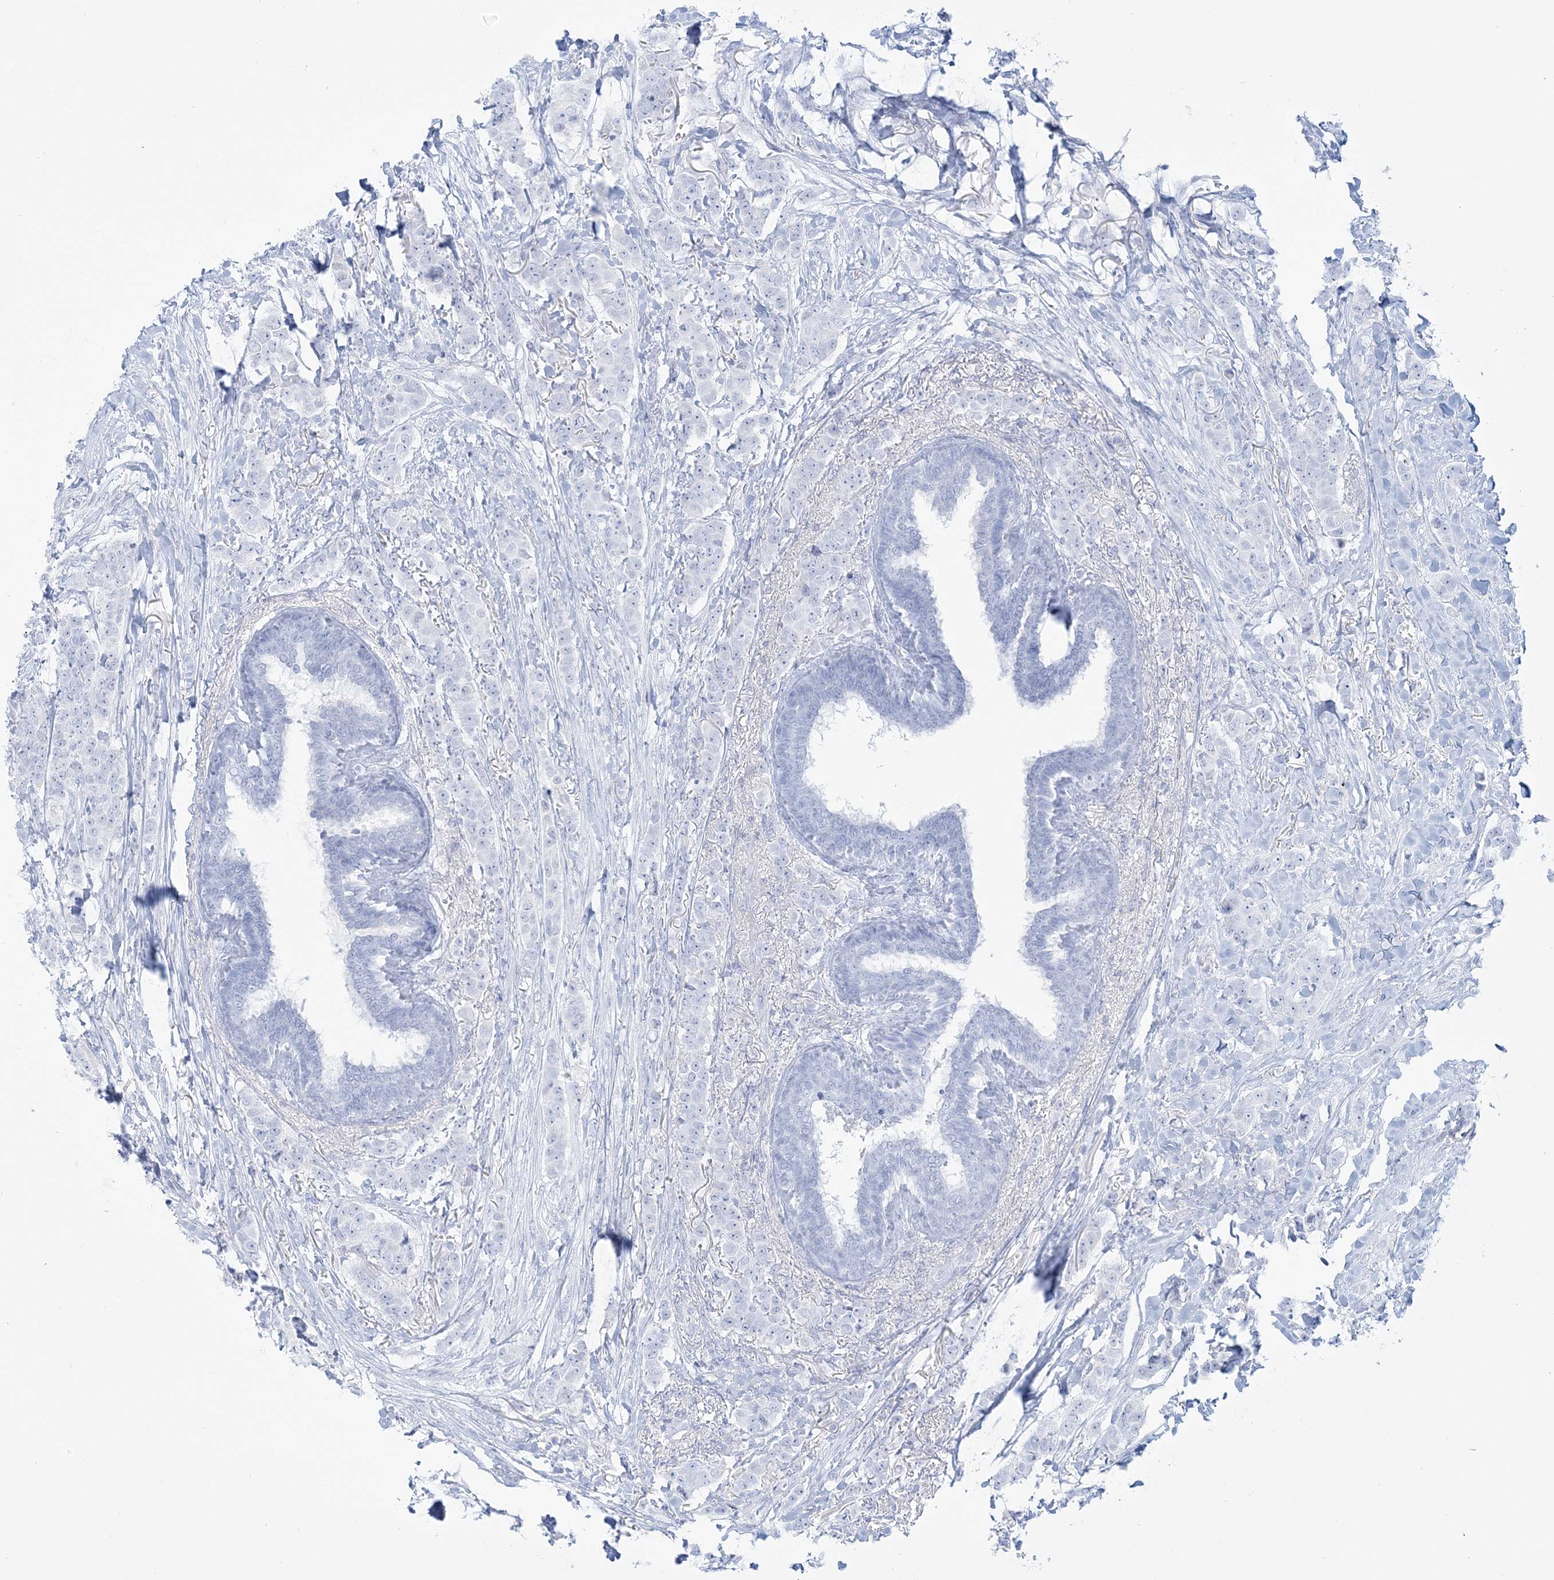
{"staining": {"intensity": "negative", "quantity": "none", "location": "none"}, "tissue": "breast cancer", "cell_type": "Tumor cells", "image_type": "cancer", "snomed": [{"axis": "morphology", "description": "Duct carcinoma"}, {"axis": "topography", "description": "Breast"}], "caption": "Tumor cells show no significant protein staining in infiltrating ductal carcinoma (breast). (DAB immunohistochemistry with hematoxylin counter stain).", "gene": "ADGB", "patient": {"sex": "female", "age": 40}}